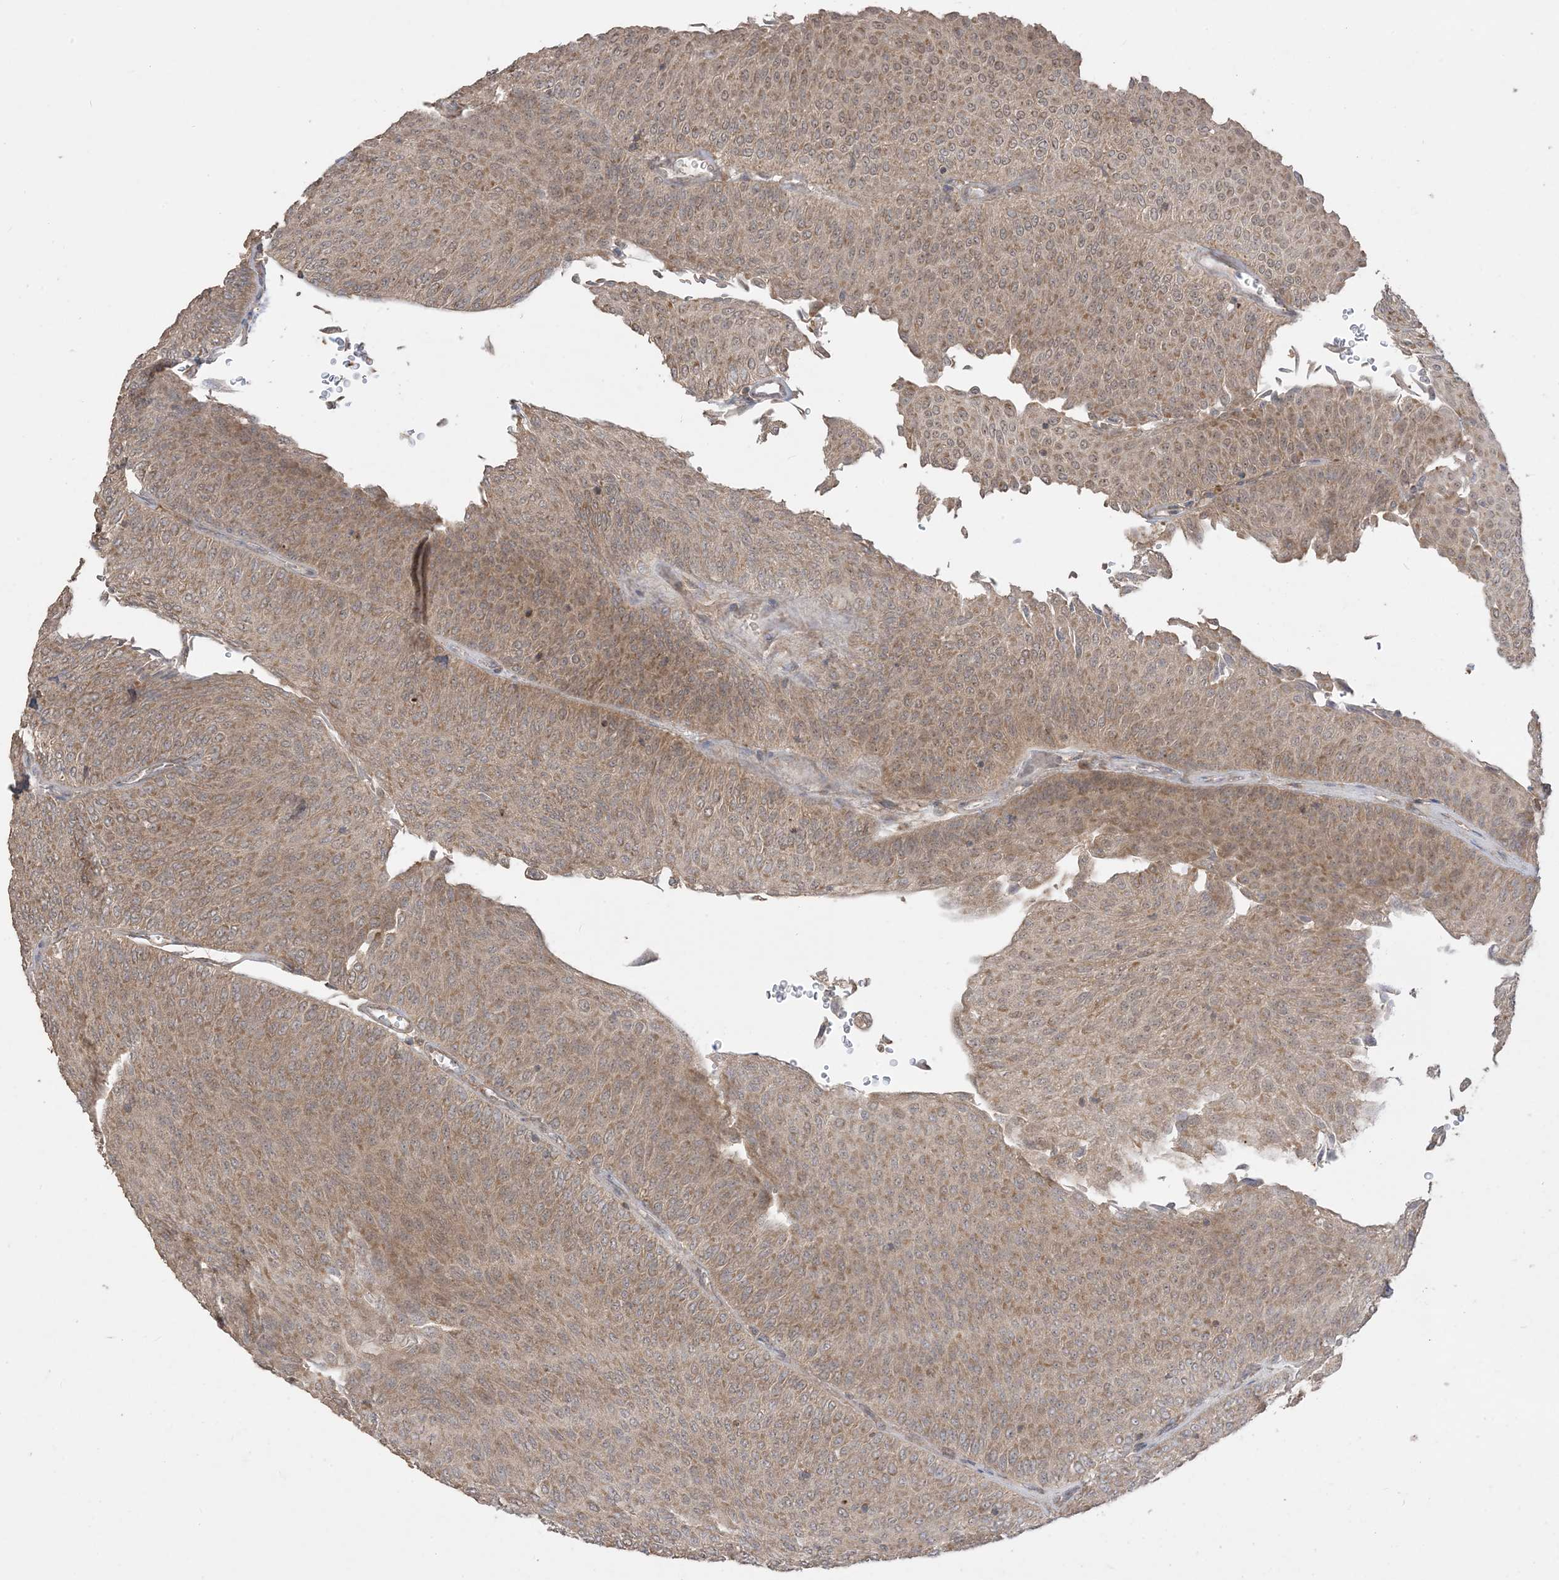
{"staining": {"intensity": "moderate", "quantity": ">75%", "location": "cytoplasmic/membranous"}, "tissue": "urothelial cancer", "cell_type": "Tumor cells", "image_type": "cancer", "snomed": [{"axis": "morphology", "description": "Urothelial carcinoma, Low grade"}, {"axis": "topography", "description": "Urinary bladder"}], "caption": "This micrograph demonstrates immunohistochemistry staining of human urothelial cancer, with medium moderate cytoplasmic/membranous positivity in about >75% of tumor cells.", "gene": "SIRT3", "patient": {"sex": "male", "age": 78}}